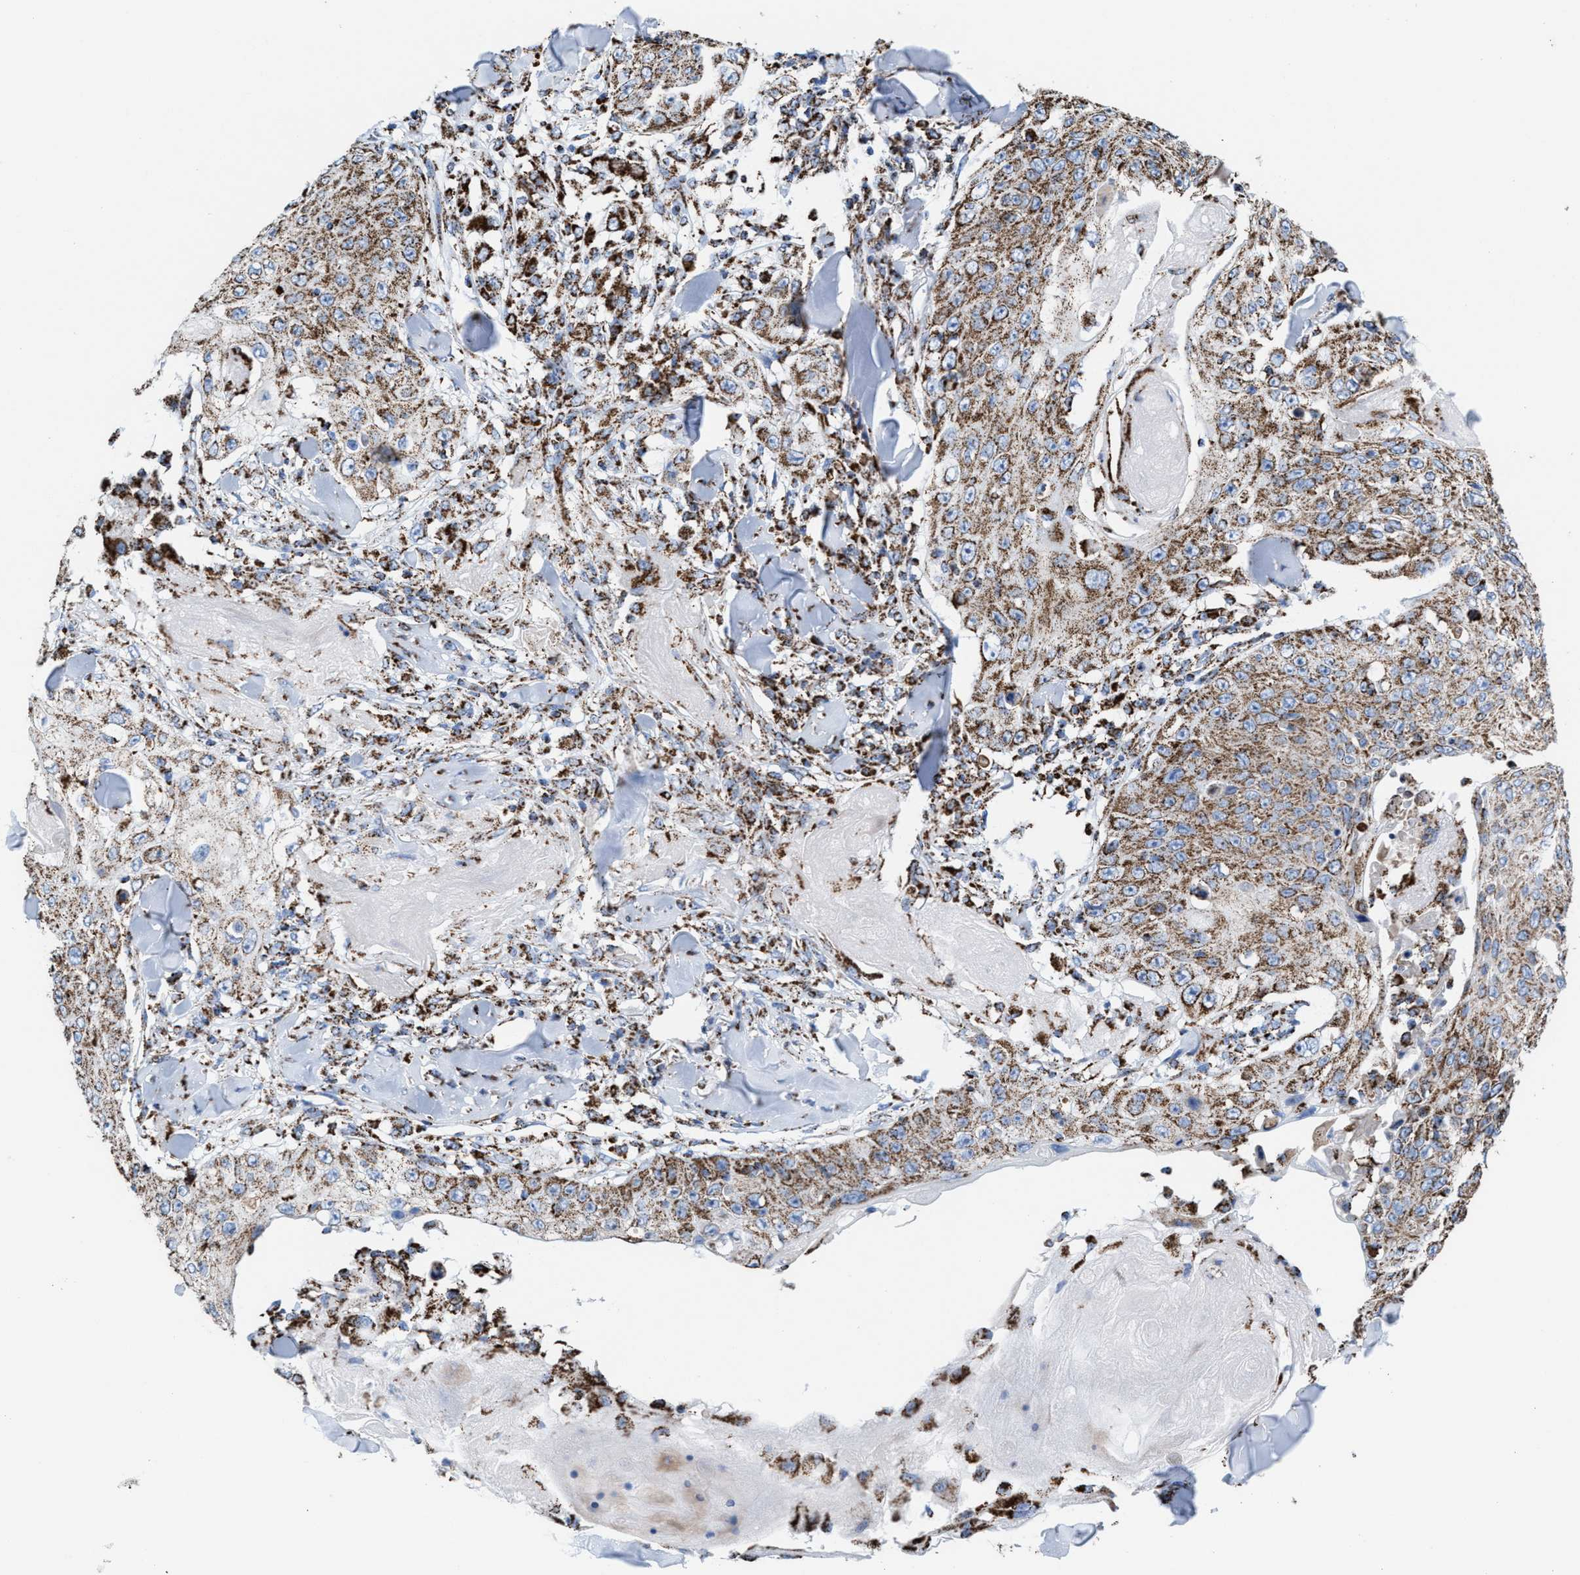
{"staining": {"intensity": "moderate", "quantity": ">75%", "location": "cytoplasmic/membranous"}, "tissue": "skin cancer", "cell_type": "Tumor cells", "image_type": "cancer", "snomed": [{"axis": "morphology", "description": "Squamous cell carcinoma, NOS"}, {"axis": "topography", "description": "Skin"}], "caption": "This micrograph displays skin squamous cell carcinoma stained with immunohistochemistry to label a protein in brown. The cytoplasmic/membranous of tumor cells show moderate positivity for the protein. Nuclei are counter-stained blue.", "gene": "ECHS1", "patient": {"sex": "male", "age": 86}}